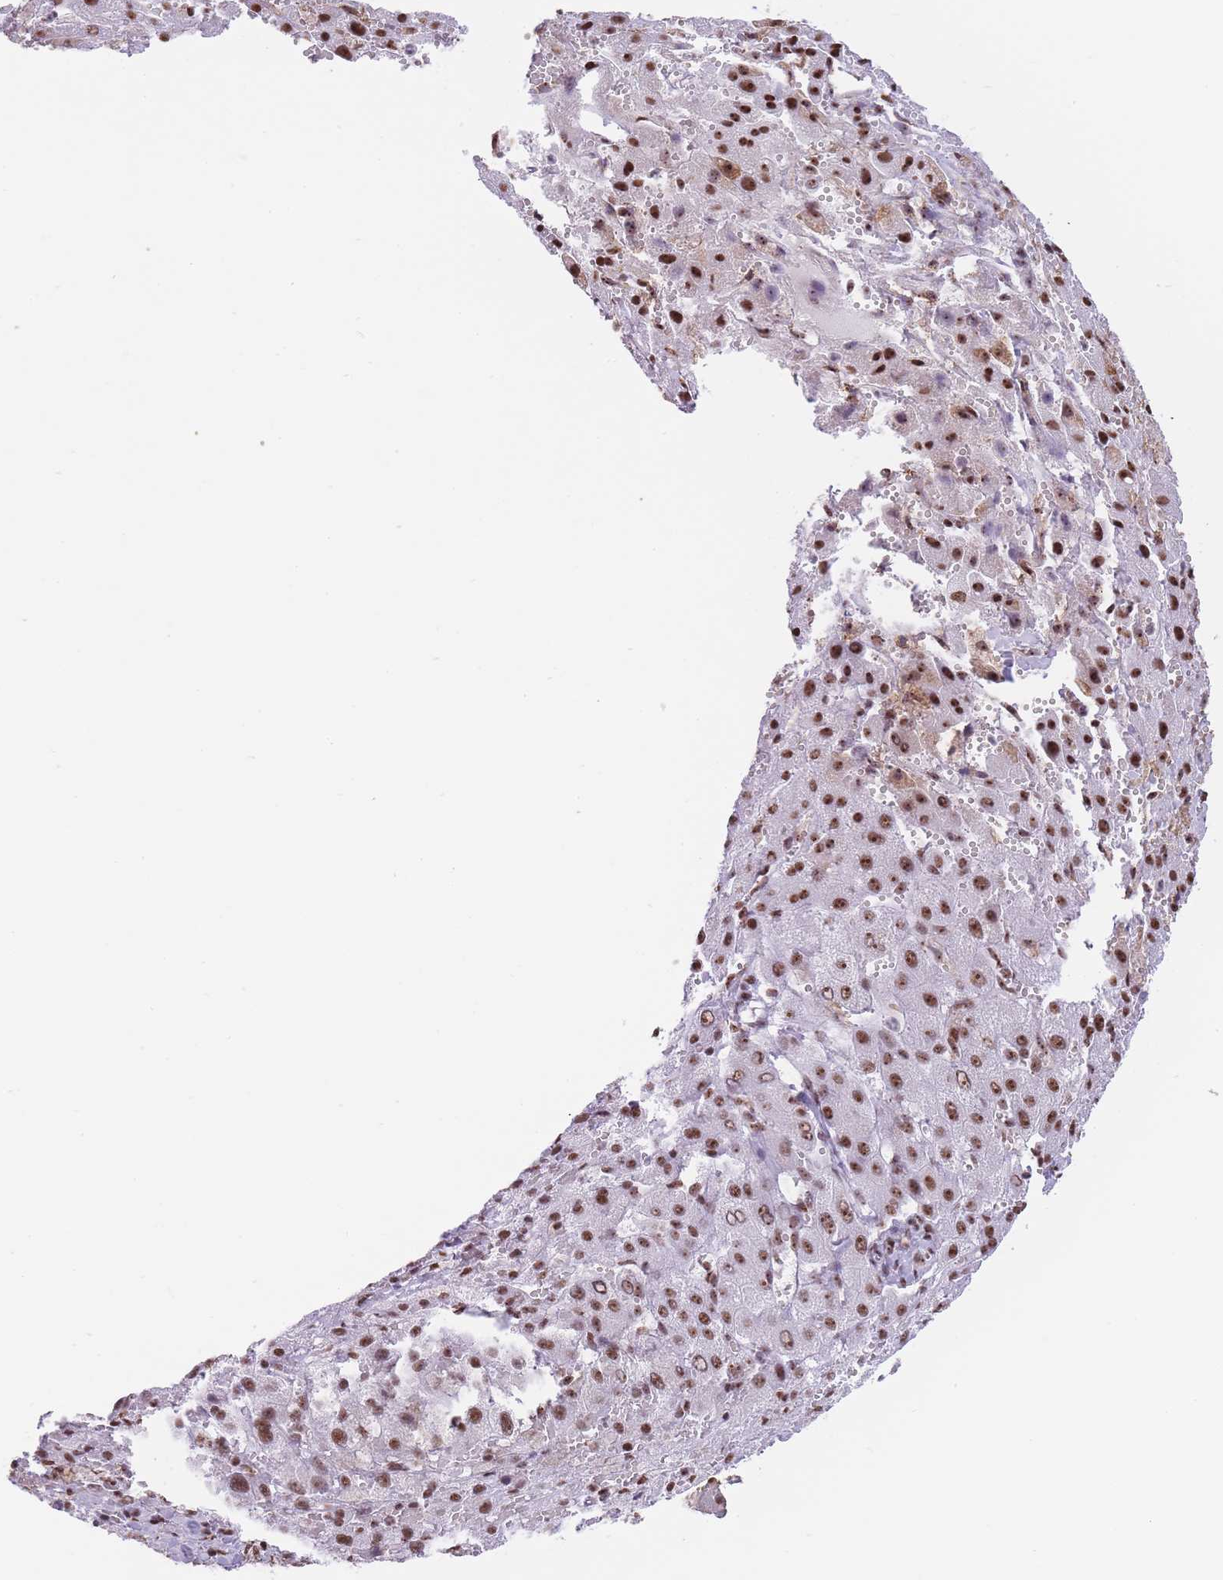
{"staining": {"intensity": "moderate", "quantity": ">75%", "location": "nuclear"}, "tissue": "liver cancer", "cell_type": "Tumor cells", "image_type": "cancer", "snomed": [{"axis": "morphology", "description": "Carcinoma, Hepatocellular, NOS"}, {"axis": "topography", "description": "Liver"}], "caption": "Immunohistochemistry (DAB) staining of liver cancer (hepatocellular carcinoma) exhibits moderate nuclear protein positivity in about >75% of tumor cells.", "gene": "EVC2", "patient": {"sex": "female", "age": 58}}